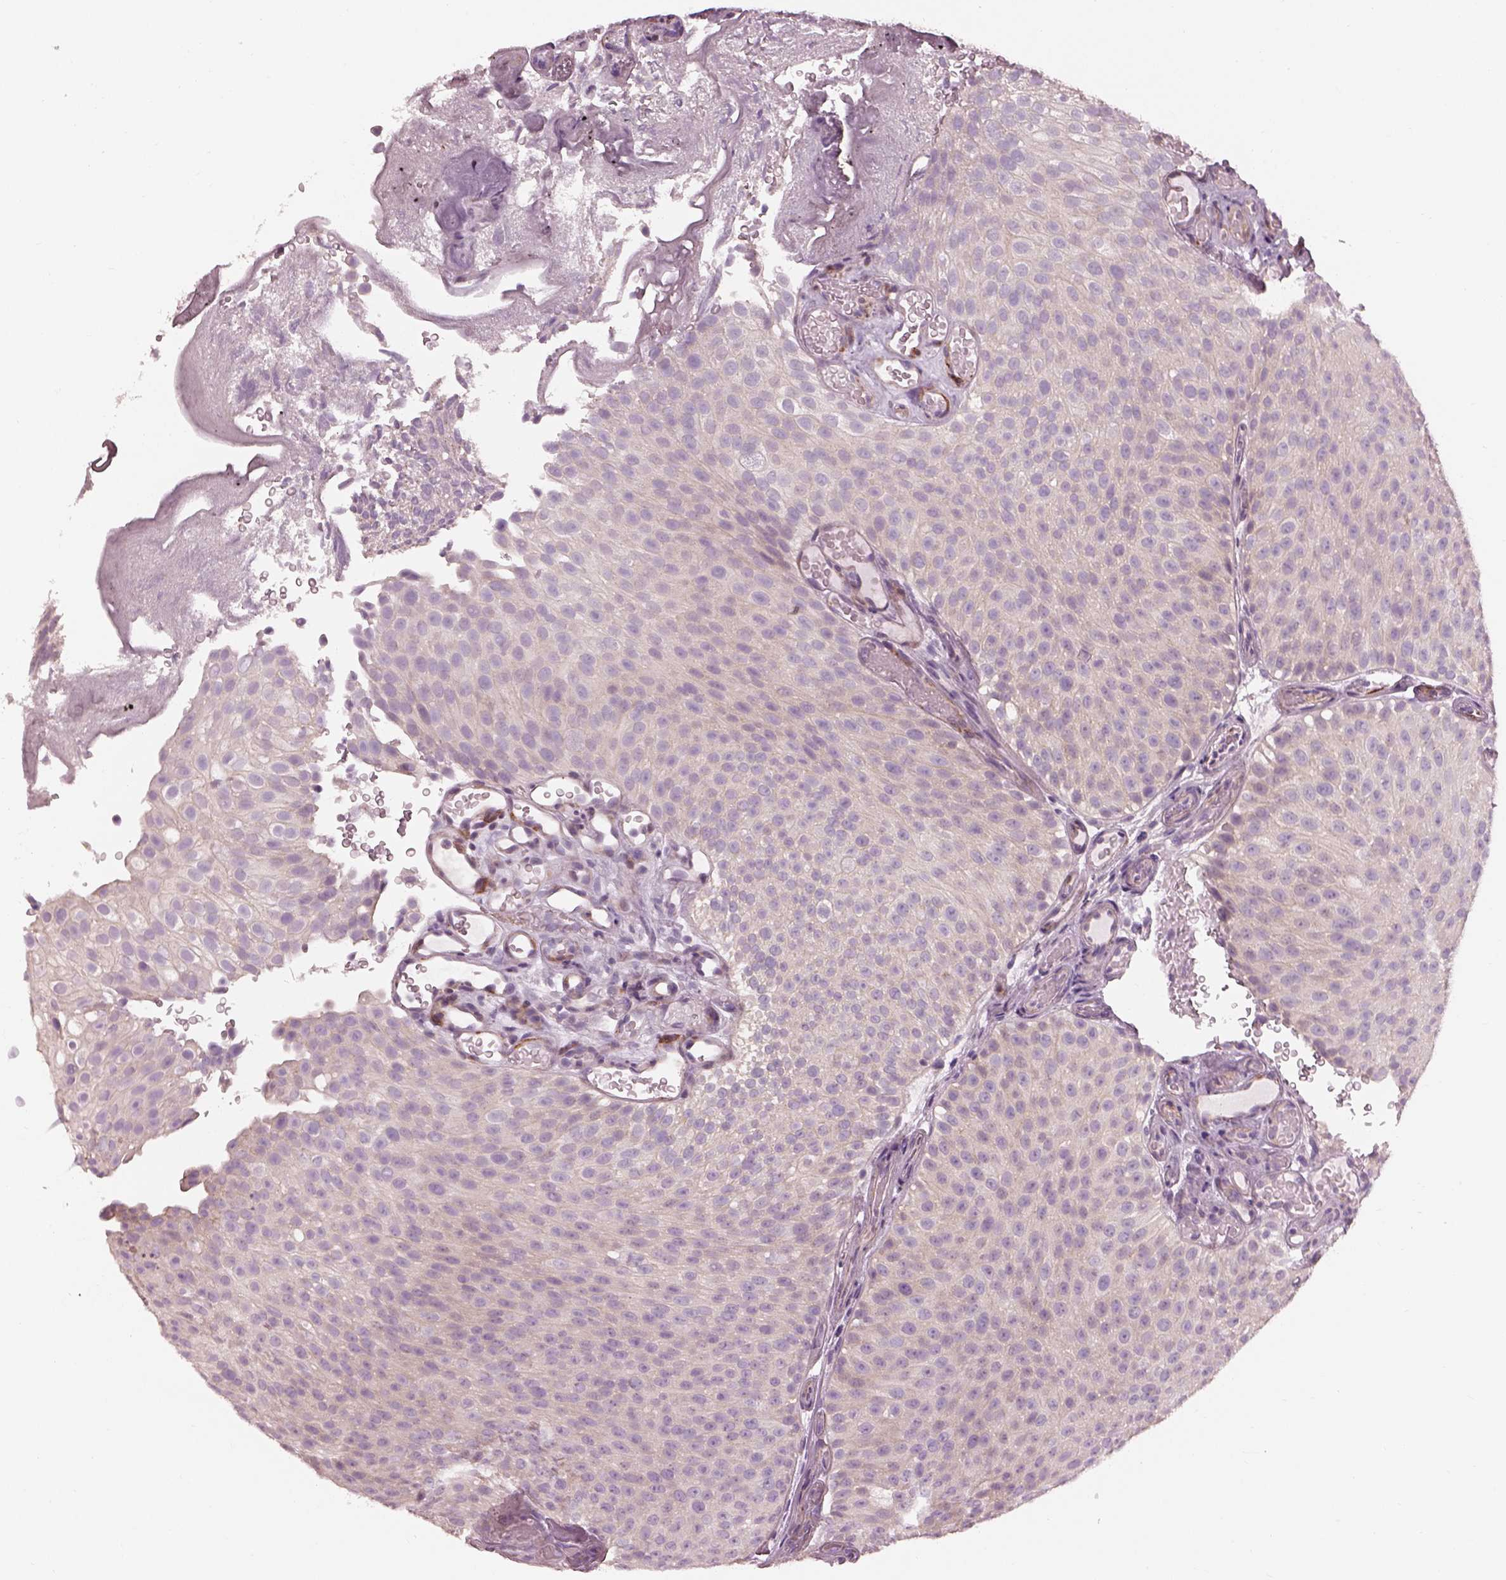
{"staining": {"intensity": "negative", "quantity": "none", "location": "none"}, "tissue": "urothelial cancer", "cell_type": "Tumor cells", "image_type": "cancer", "snomed": [{"axis": "morphology", "description": "Urothelial carcinoma, Low grade"}, {"axis": "topography", "description": "Urinary bladder"}], "caption": "Immunohistochemical staining of urothelial carcinoma (low-grade) exhibits no significant staining in tumor cells.", "gene": "PRKCZ", "patient": {"sex": "male", "age": 78}}